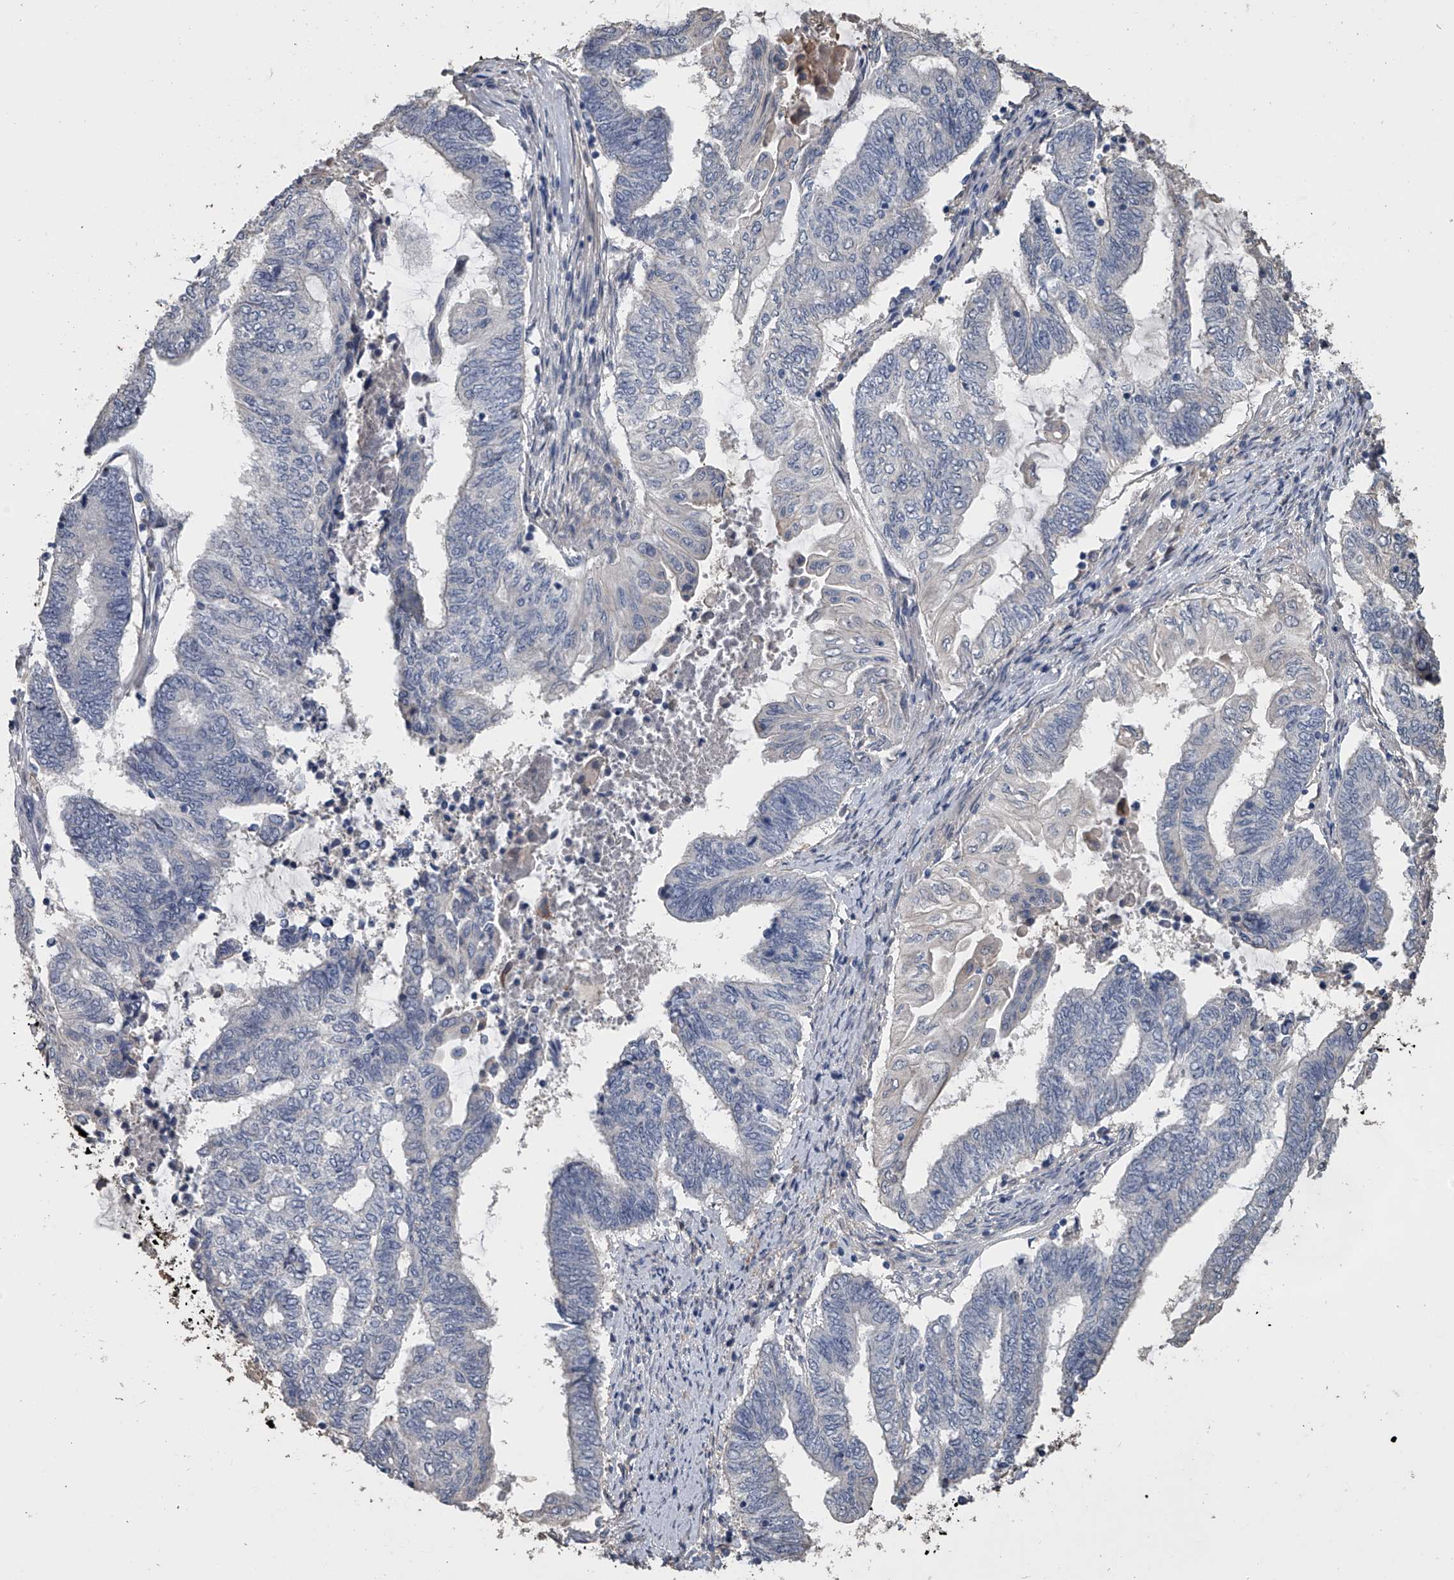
{"staining": {"intensity": "negative", "quantity": "none", "location": "none"}, "tissue": "endometrial cancer", "cell_type": "Tumor cells", "image_type": "cancer", "snomed": [{"axis": "morphology", "description": "Adenocarcinoma, NOS"}, {"axis": "topography", "description": "Uterus"}, {"axis": "topography", "description": "Endometrium"}], "caption": "Tumor cells are negative for brown protein staining in endometrial cancer (adenocarcinoma). Nuclei are stained in blue.", "gene": "DOCK9", "patient": {"sex": "female", "age": 70}}